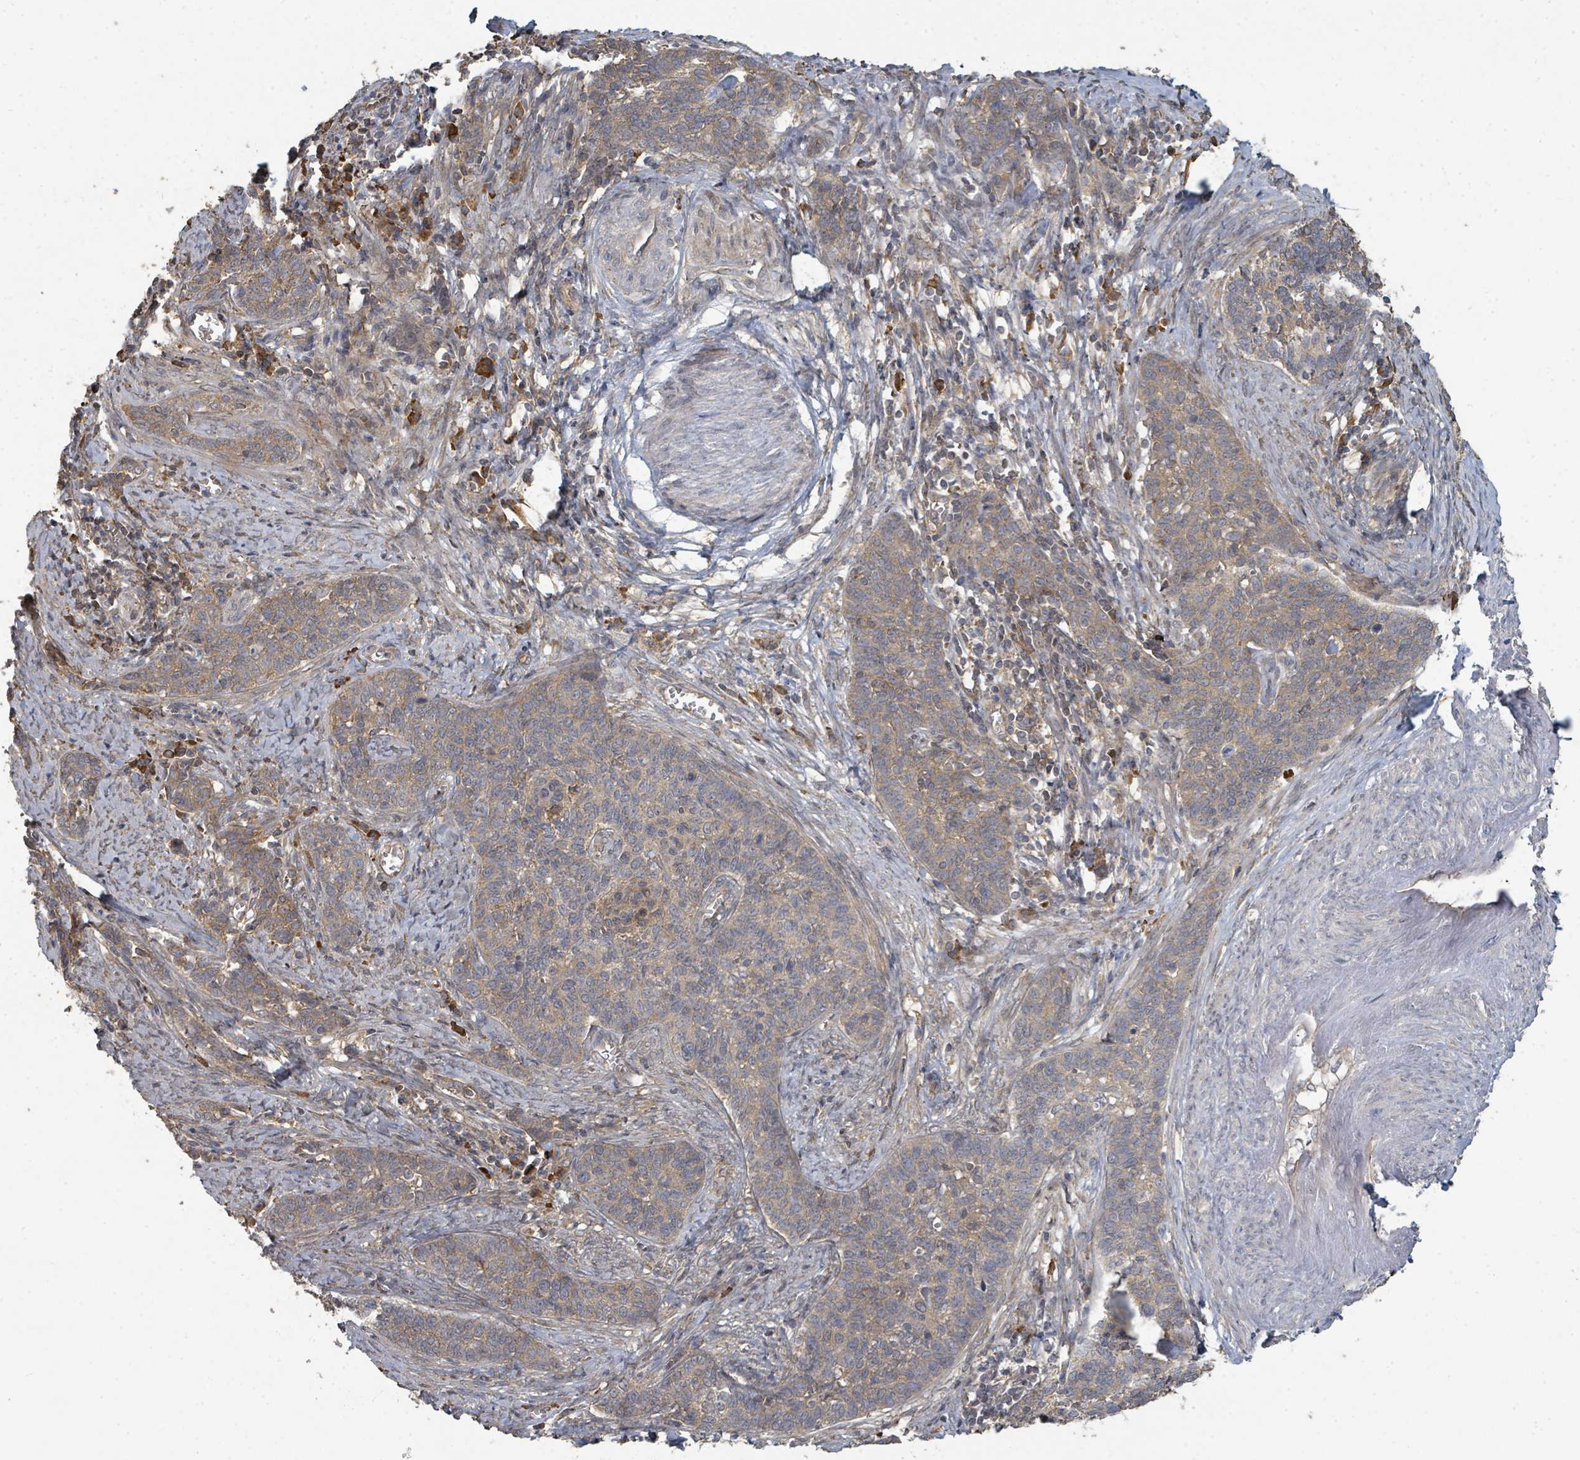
{"staining": {"intensity": "weak", "quantity": ">75%", "location": "cytoplasmic/membranous"}, "tissue": "cervical cancer", "cell_type": "Tumor cells", "image_type": "cancer", "snomed": [{"axis": "morphology", "description": "Squamous cell carcinoma, NOS"}, {"axis": "topography", "description": "Cervix"}], "caption": "This image displays cervical cancer stained with IHC to label a protein in brown. The cytoplasmic/membranous of tumor cells show weak positivity for the protein. Nuclei are counter-stained blue.", "gene": "WDFY1", "patient": {"sex": "female", "age": 39}}